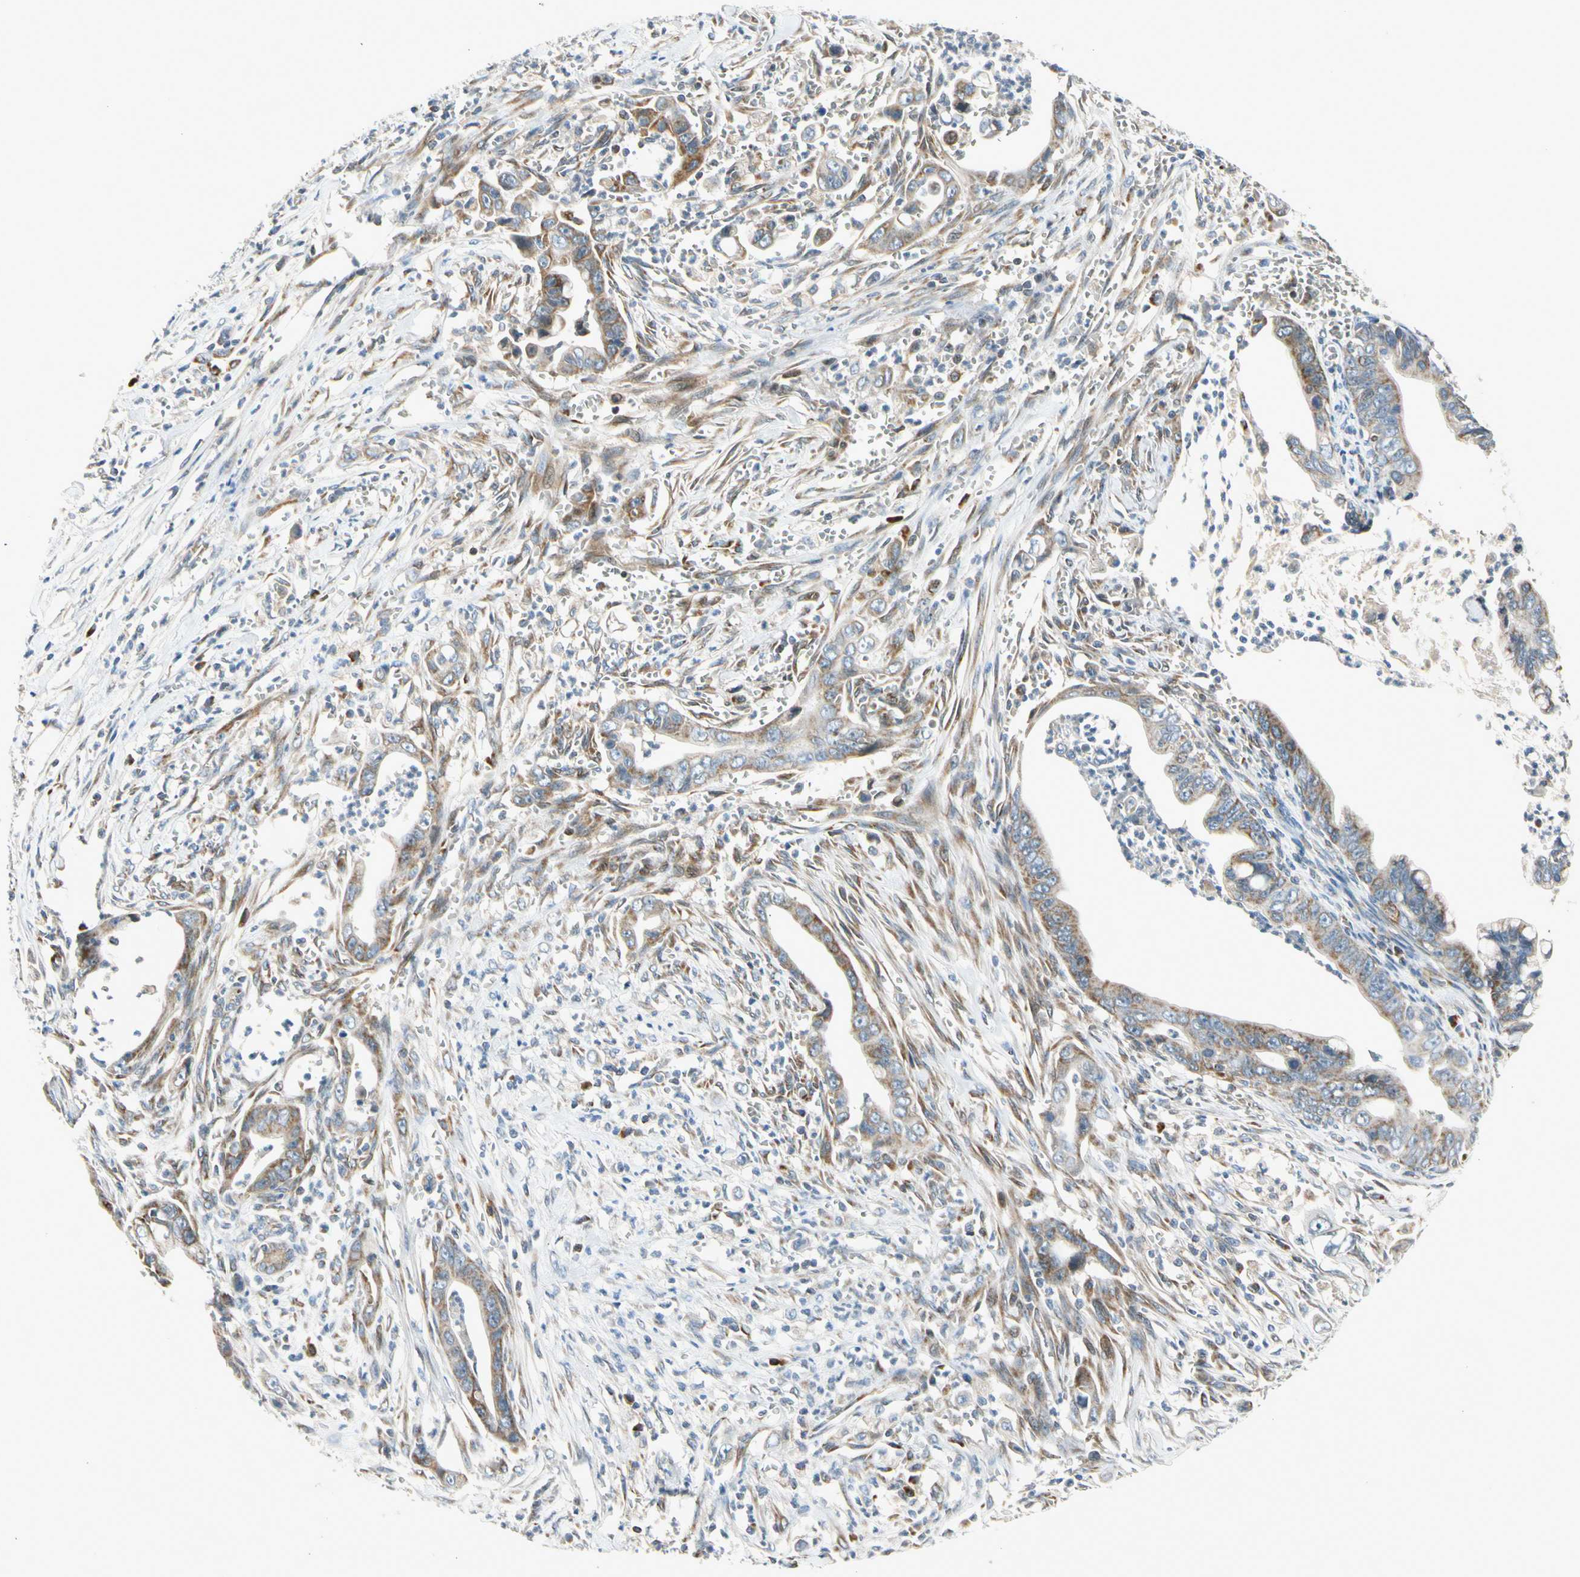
{"staining": {"intensity": "moderate", "quantity": ">75%", "location": "cytoplasmic/membranous"}, "tissue": "pancreatic cancer", "cell_type": "Tumor cells", "image_type": "cancer", "snomed": [{"axis": "morphology", "description": "Adenocarcinoma, NOS"}, {"axis": "topography", "description": "Pancreas"}], "caption": "The histopathology image demonstrates immunohistochemical staining of pancreatic adenocarcinoma. There is moderate cytoplasmic/membranous expression is seen in about >75% of tumor cells.", "gene": "NPHP3", "patient": {"sex": "male", "age": 59}}